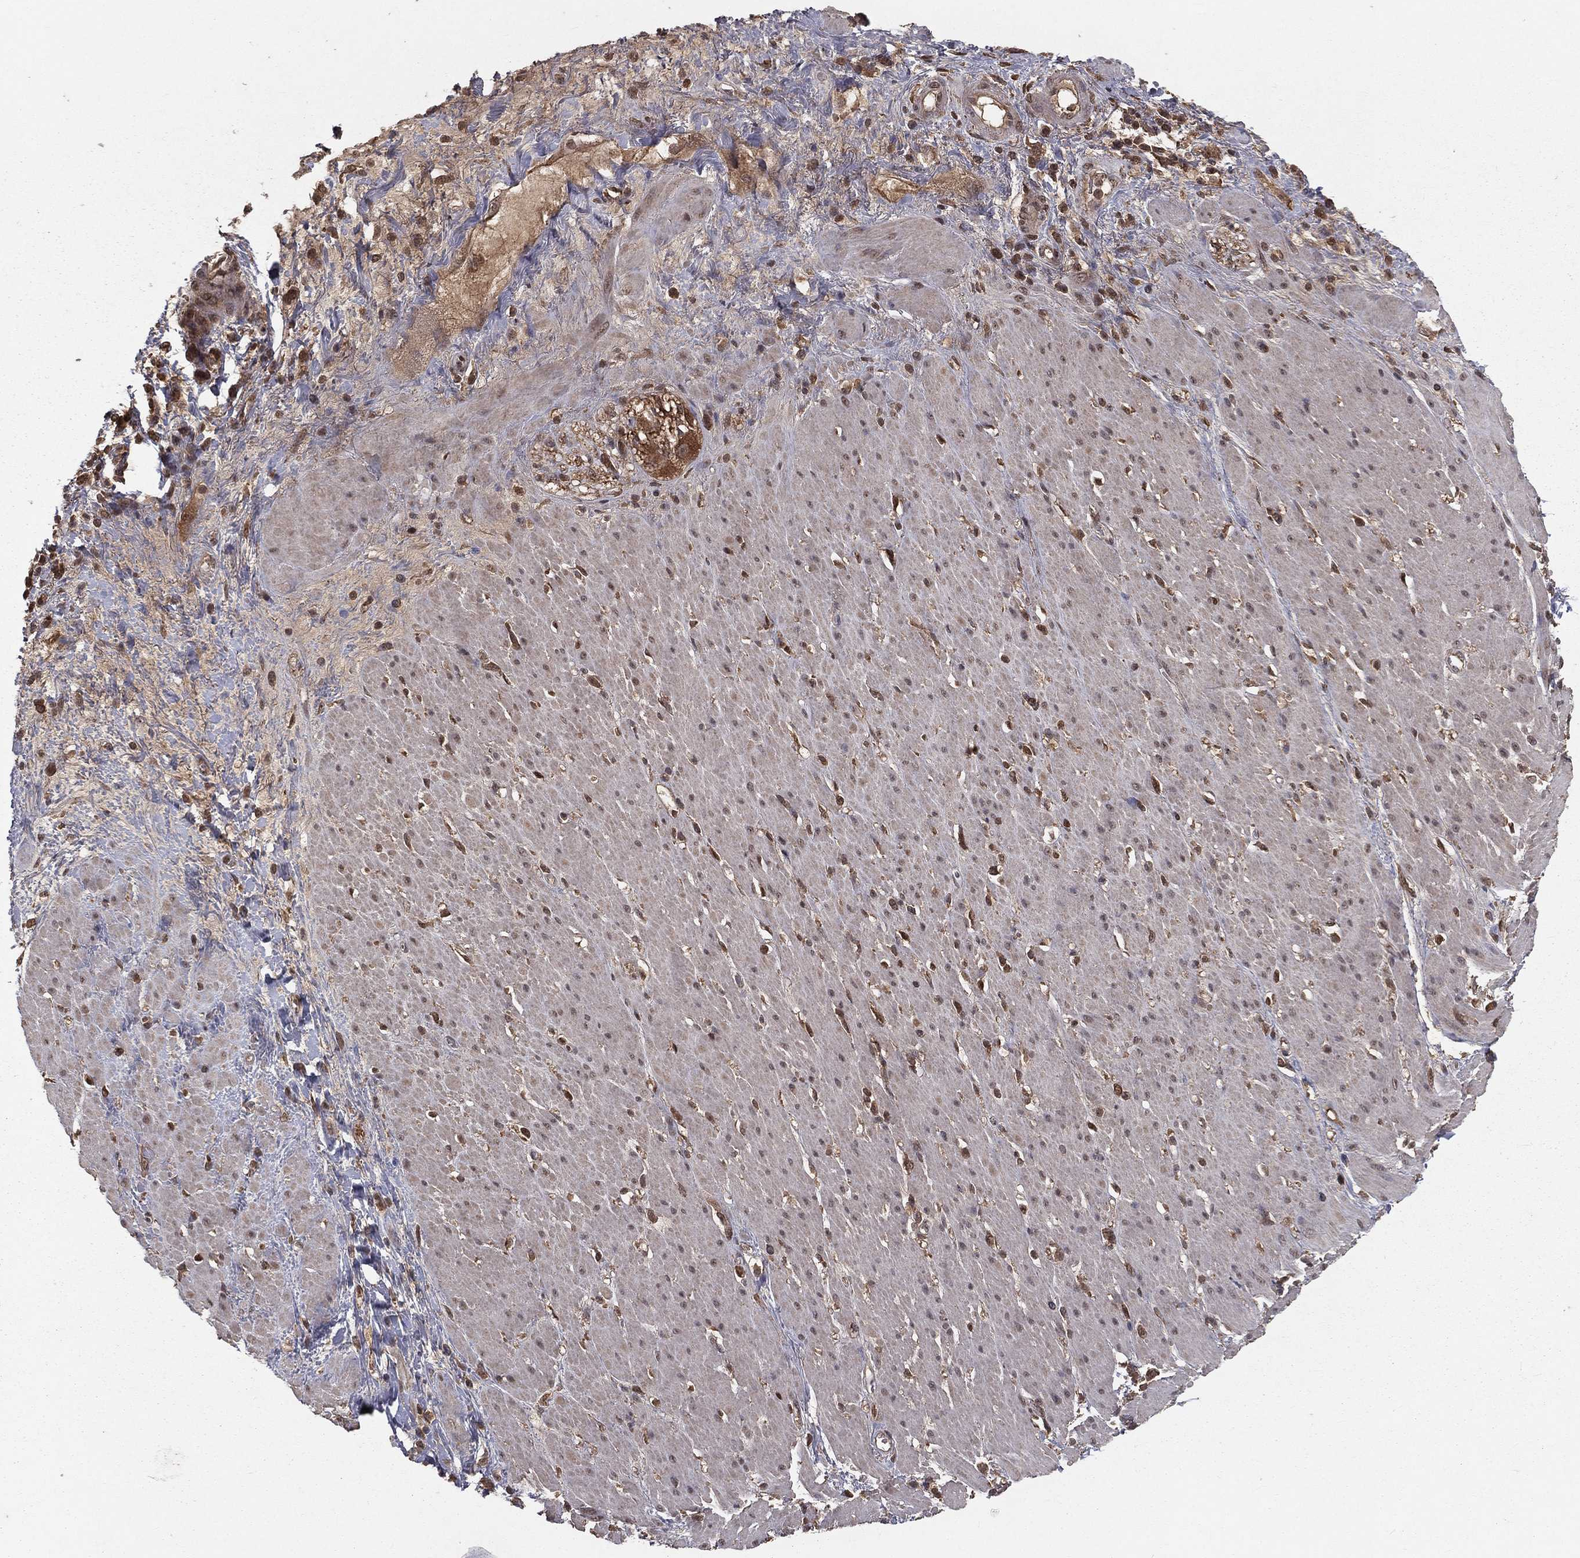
{"staining": {"intensity": "negative", "quantity": "none", "location": "none"}, "tissue": "smooth muscle", "cell_type": "Smooth muscle cells", "image_type": "normal", "snomed": [{"axis": "morphology", "description": "Normal tissue, NOS"}, {"axis": "topography", "description": "Soft tissue"}, {"axis": "topography", "description": "Smooth muscle"}], "caption": "Smooth muscle stained for a protein using immunohistochemistry shows no staining smooth muscle cells.", "gene": "ZDHHC15", "patient": {"sex": "male", "age": 72}}